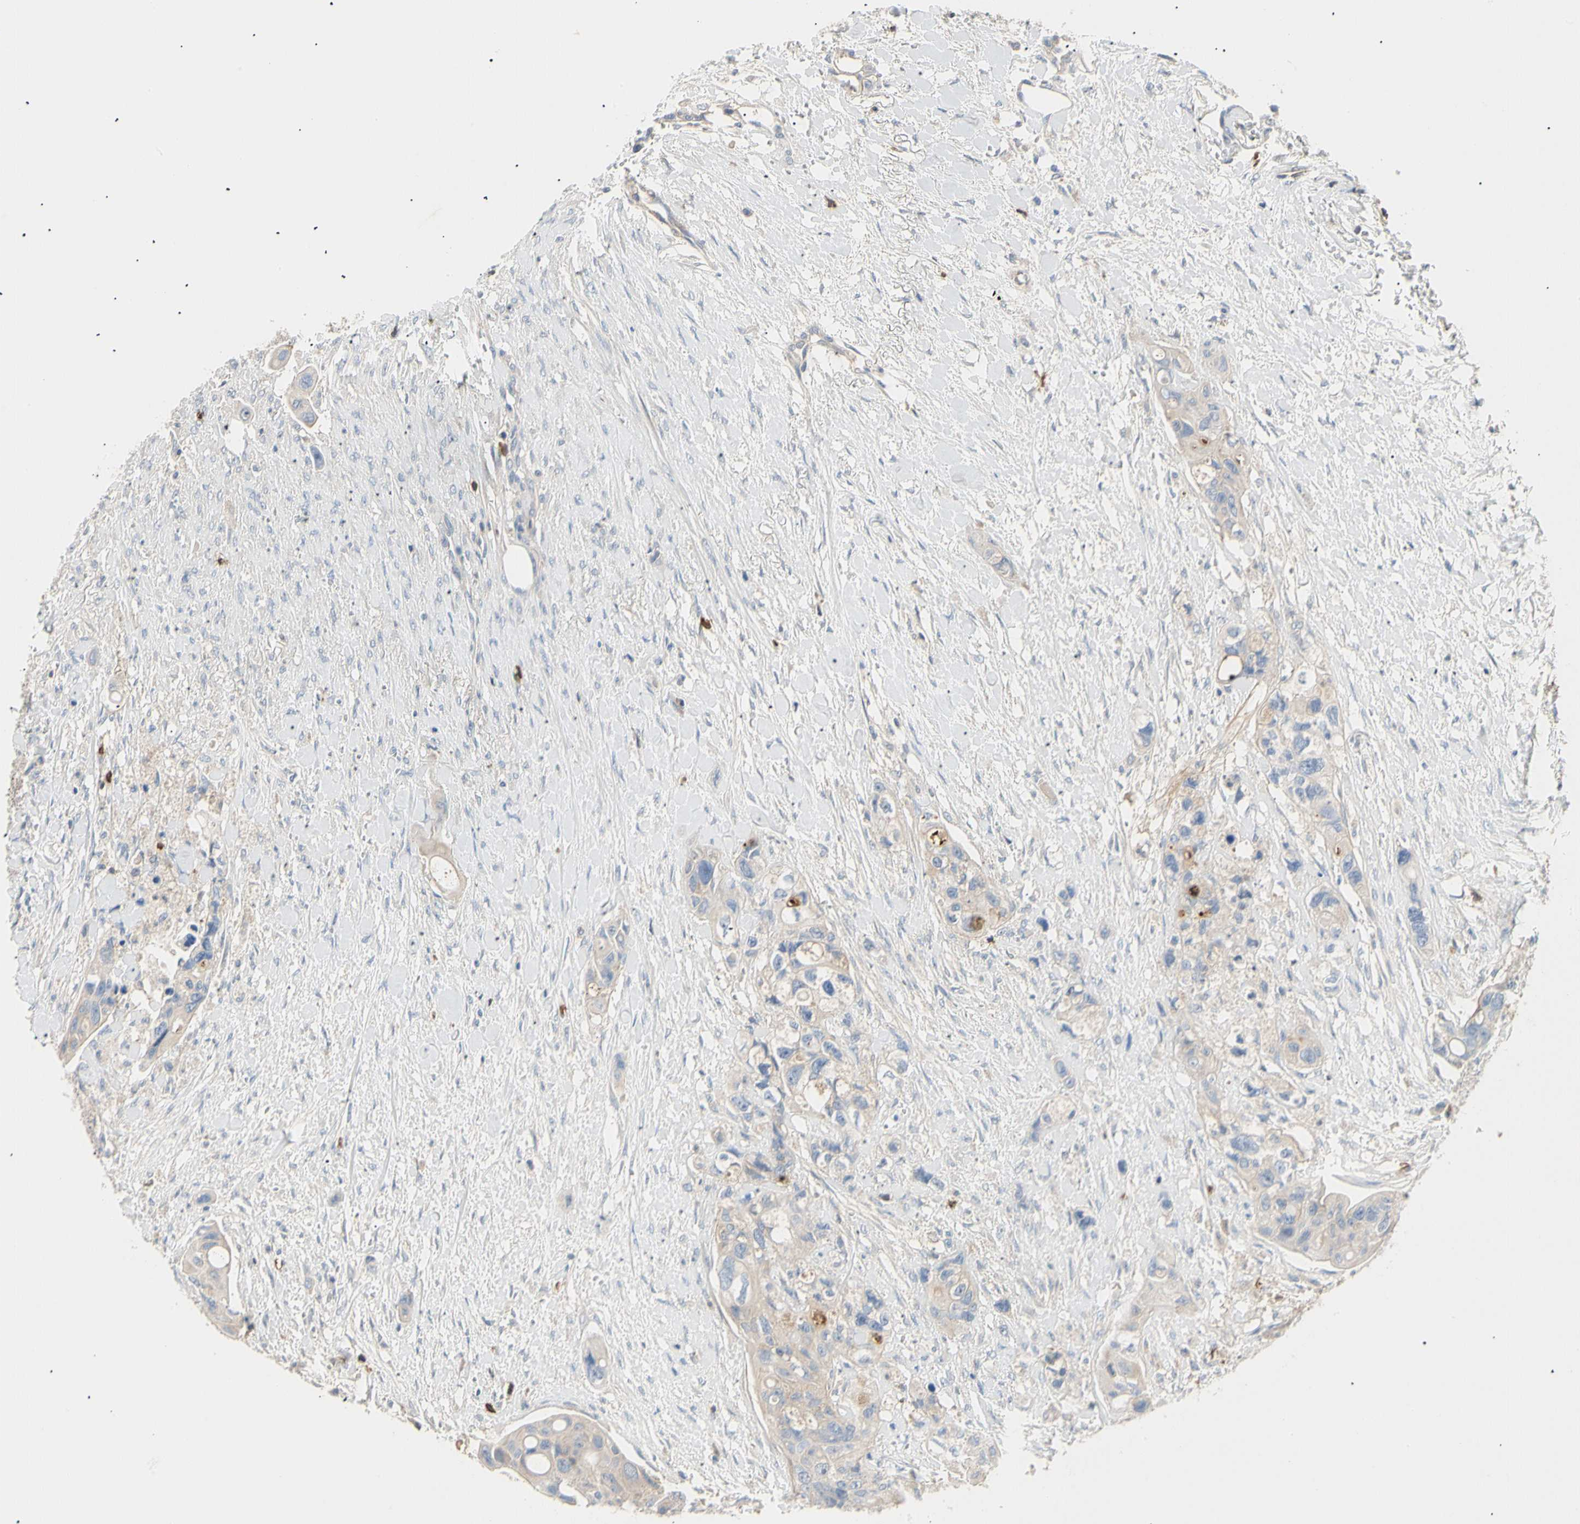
{"staining": {"intensity": "weak", "quantity": ">75%", "location": "cytoplasmic/membranous"}, "tissue": "colorectal cancer", "cell_type": "Tumor cells", "image_type": "cancer", "snomed": [{"axis": "morphology", "description": "Adenocarcinoma, NOS"}, {"axis": "topography", "description": "Colon"}], "caption": "Approximately >75% of tumor cells in adenocarcinoma (colorectal) reveal weak cytoplasmic/membranous protein staining as visualized by brown immunohistochemical staining.", "gene": "TNFRSF18", "patient": {"sex": "female", "age": 57}}